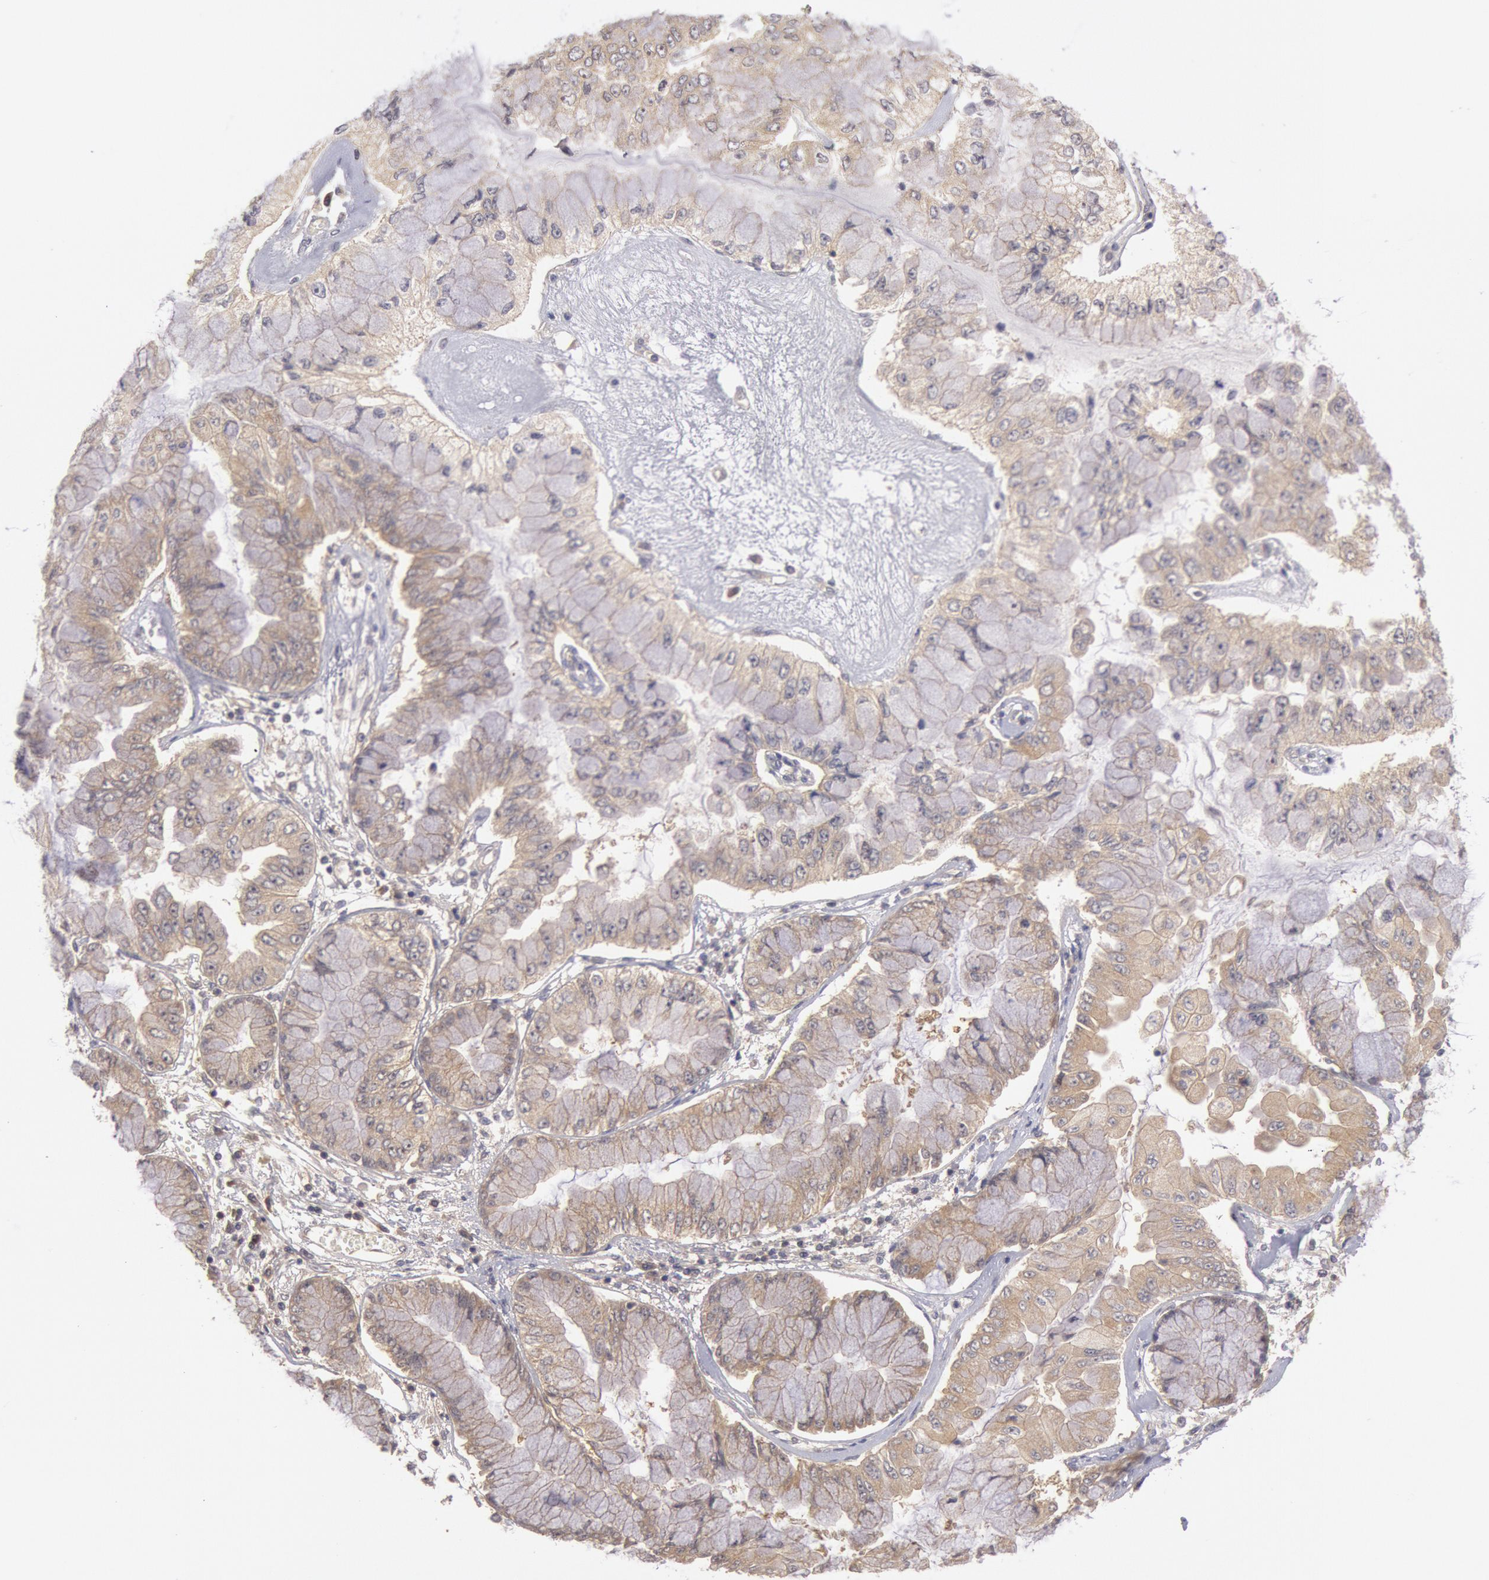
{"staining": {"intensity": "weak", "quantity": ">75%", "location": "cytoplasmic/membranous"}, "tissue": "liver cancer", "cell_type": "Tumor cells", "image_type": "cancer", "snomed": [{"axis": "morphology", "description": "Cholangiocarcinoma"}, {"axis": "topography", "description": "Liver"}], "caption": "Brown immunohistochemical staining in human liver cancer displays weak cytoplasmic/membranous expression in about >75% of tumor cells.", "gene": "BRAF", "patient": {"sex": "female", "age": 79}}